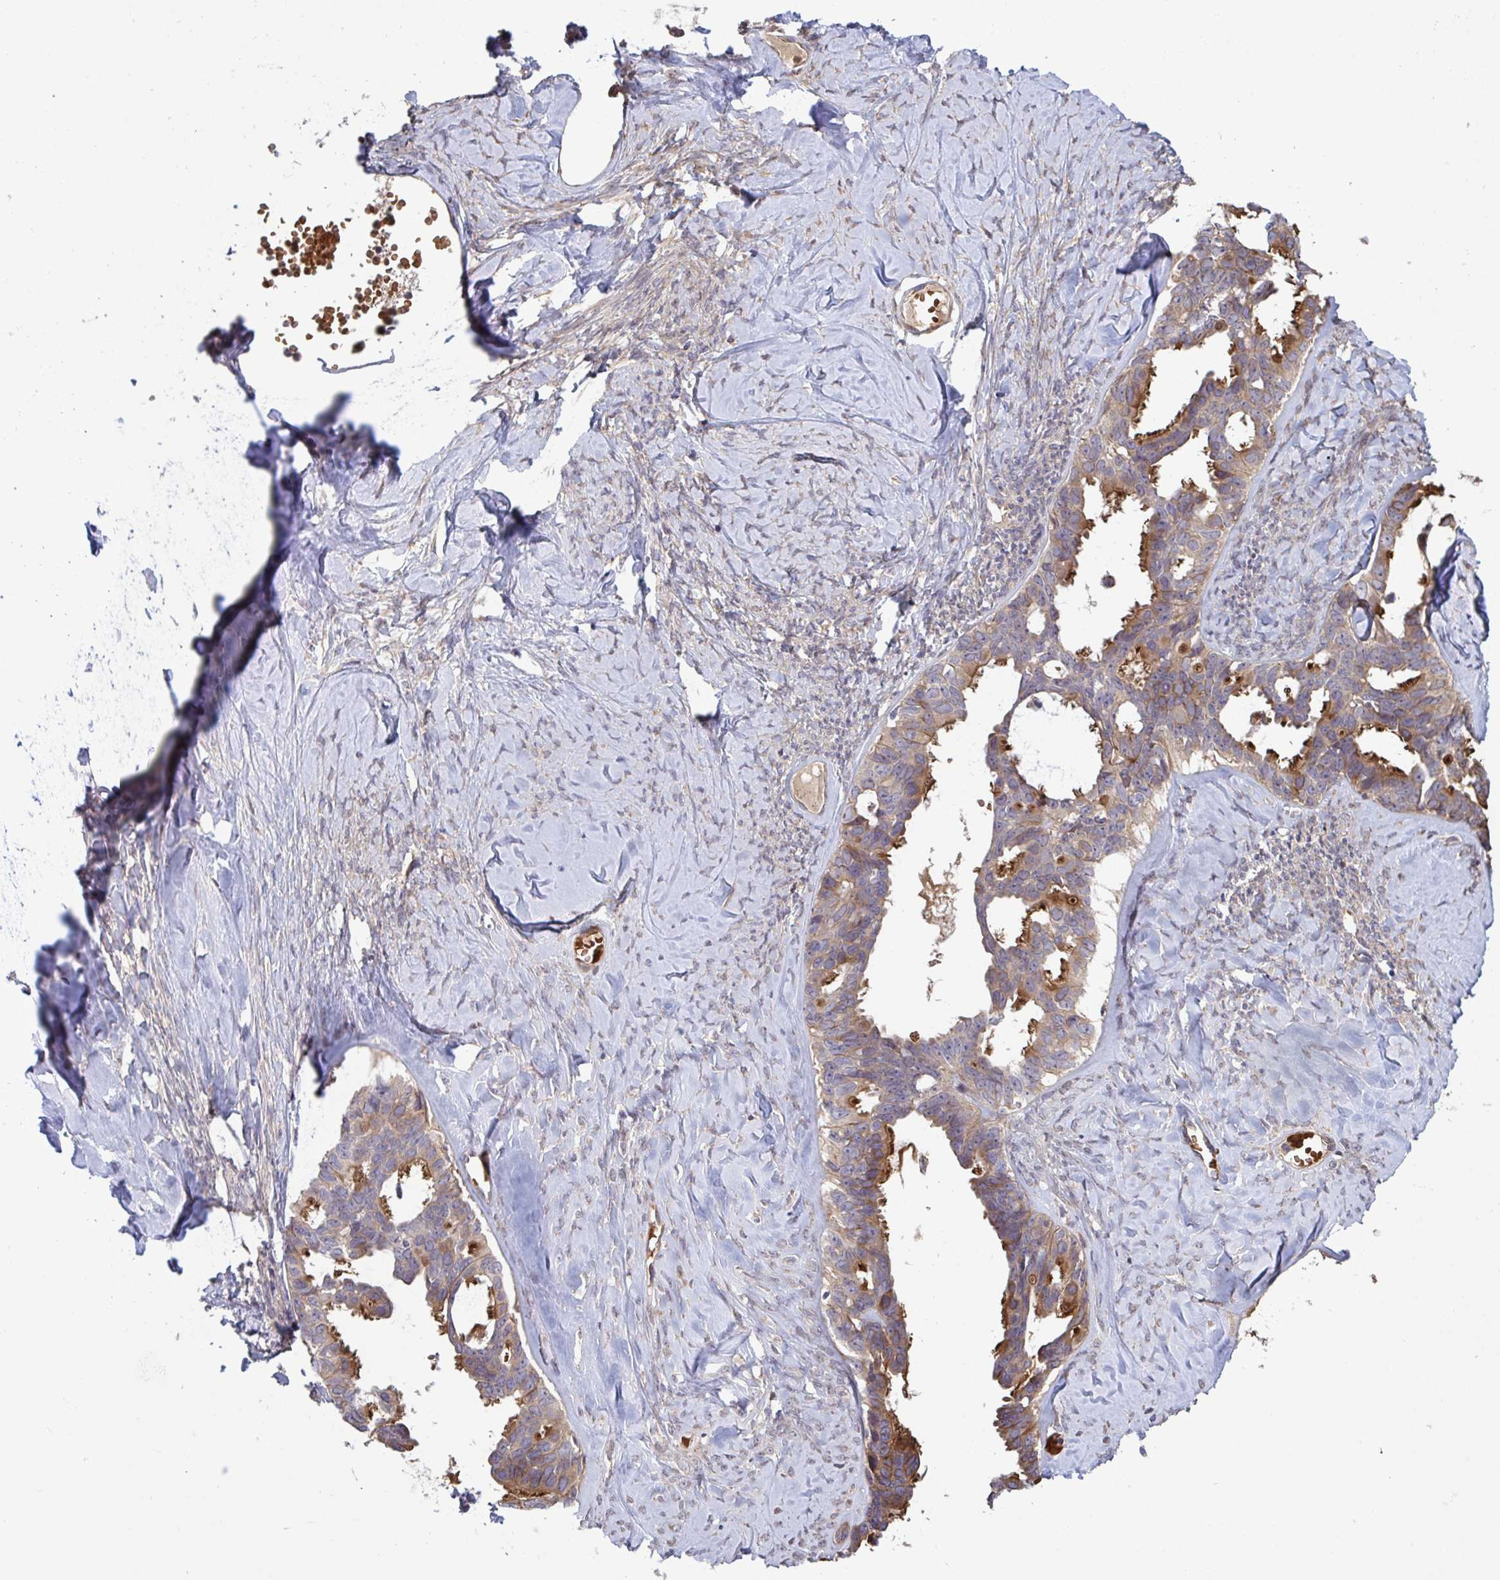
{"staining": {"intensity": "moderate", "quantity": "25%-75%", "location": "cytoplasmic/membranous"}, "tissue": "ovarian cancer", "cell_type": "Tumor cells", "image_type": "cancer", "snomed": [{"axis": "morphology", "description": "Cystadenocarcinoma, serous, NOS"}, {"axis": "topography", "description": "Ovary"}], "caption": "An immunohistochemistry photomicrograph of tumor tissue is shown. Protein staining in brown labels moderate cytoplasmic/membranous positivity in ovarian serous cystadenocarcinoma within tumor cells.", "gene": "IL1R1", "patient": {"sex": "female", "age": 69}}